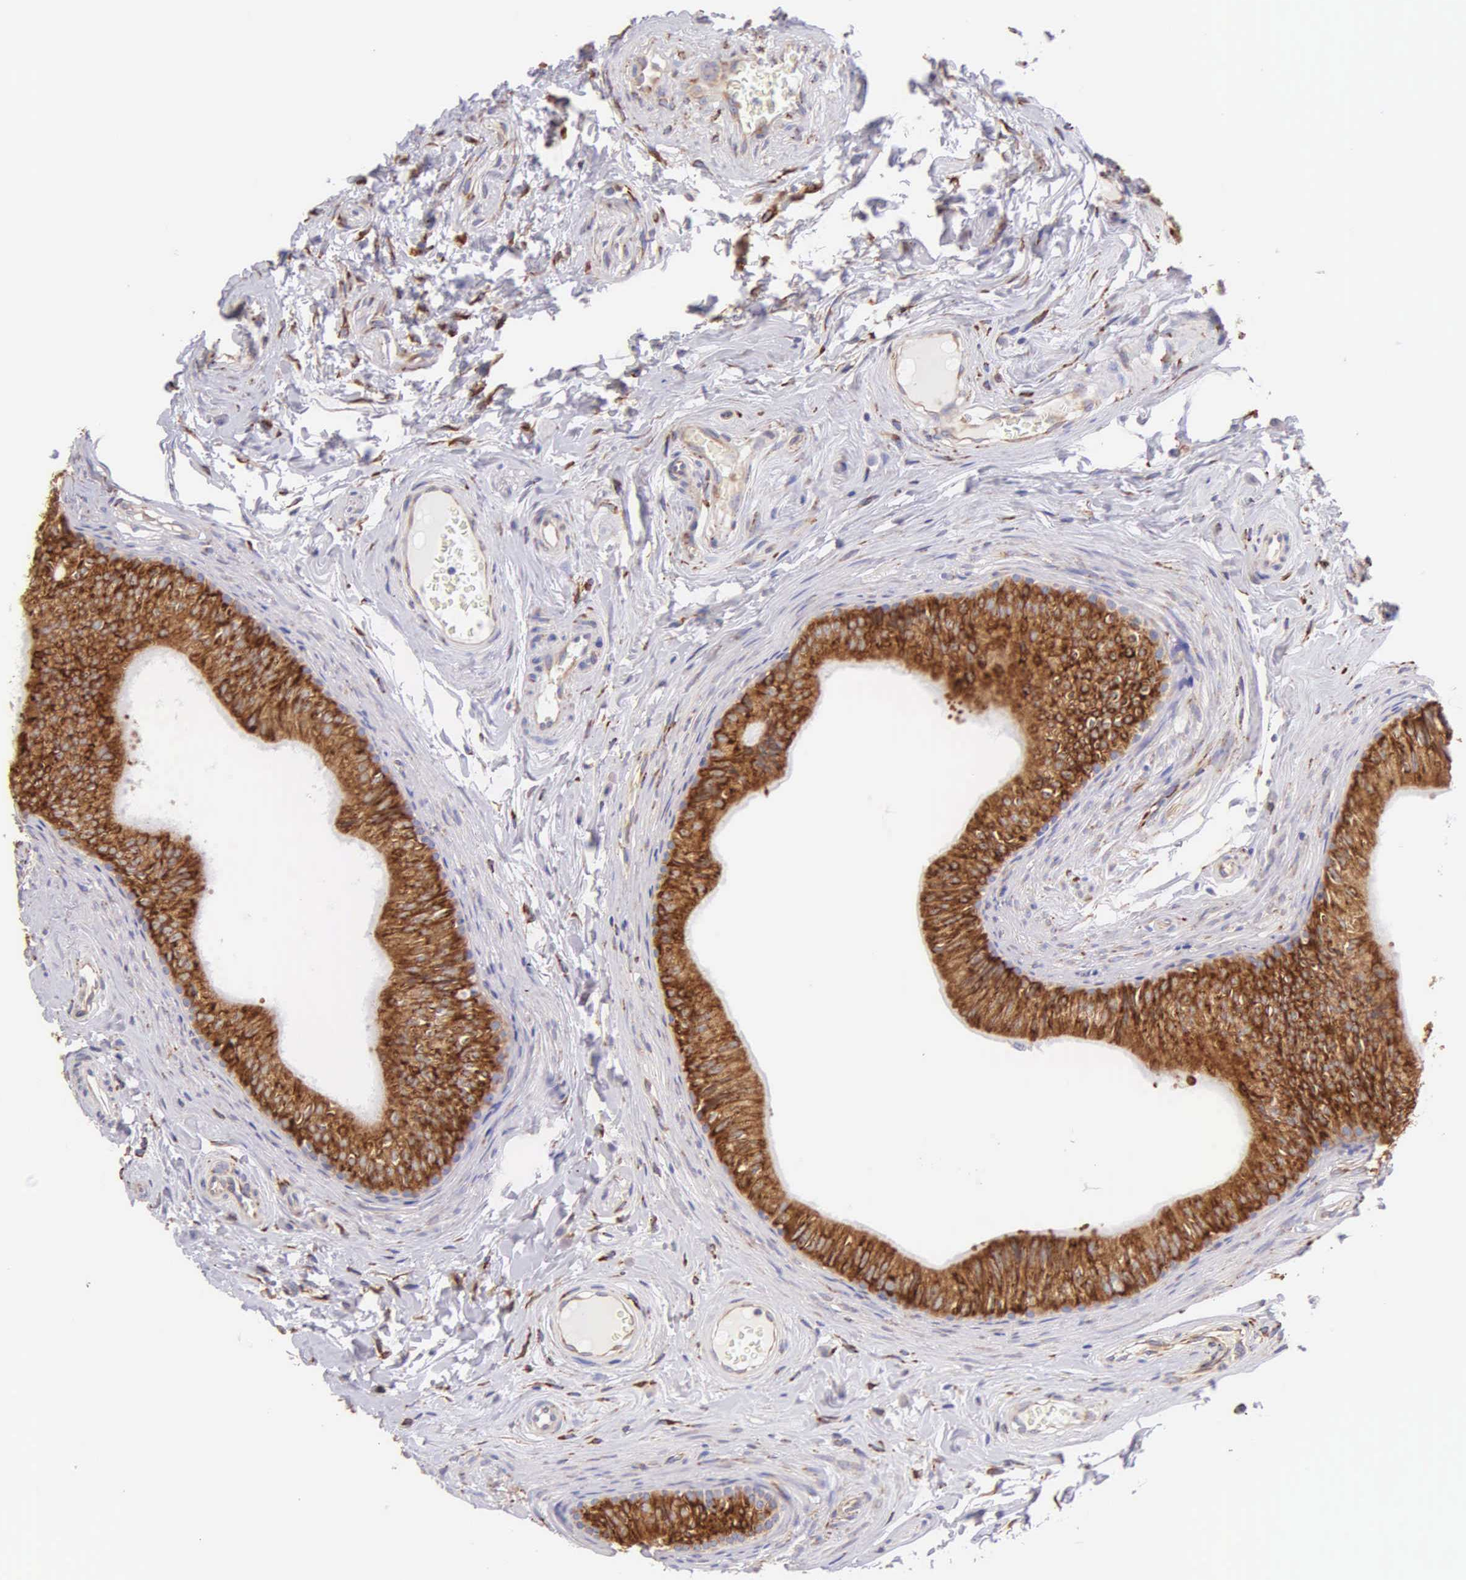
{"staining": {"intensity": "moderate", "quantity": ">75%", "location": "cytoplasmic/membranous"}, "tissue": "epididymis", "cell_type": "Glandular cells", "image_type": "normal", "snomed": [{"axis": "morphology", "description": "Normal tissue, NOS"}, {"axis": "topography", "description": "Epididymis"}], "caption": "Moderate cytoplasmic/membranous positivity is seen in about >75% of glandular cells in benign epididymis.", "gene": "CKAP4", "patient": {"sex": "male", "age": 23}}